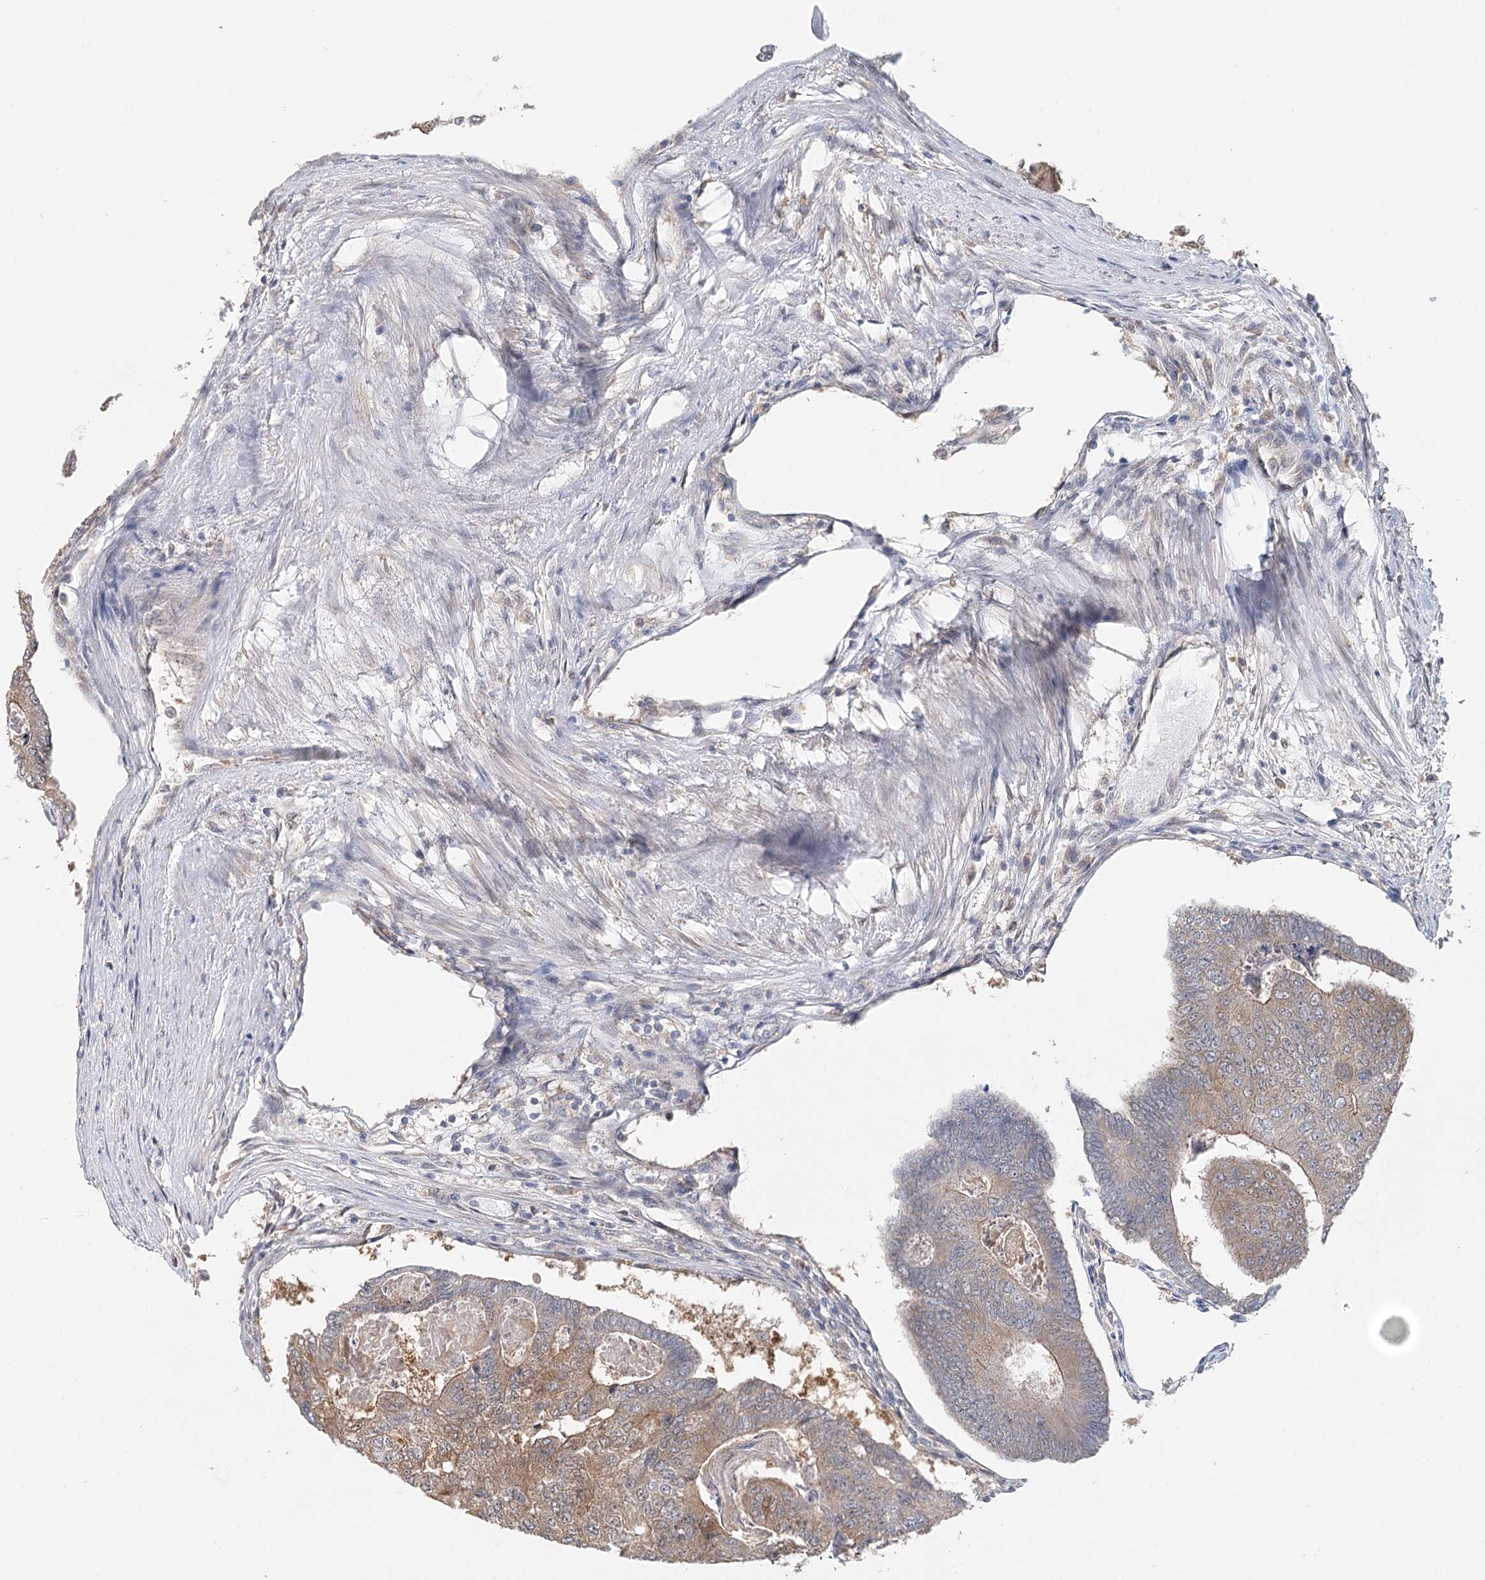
{"staining": {"intensity": "moderate", "quantity": "25%-75%", "location": "cytoplasmic/membranous"}, "tissue": "colorectal cancer", "cell_type": "Tumor cells", "image_type": "cancer", "snomed": [{"axis": "morphology", "description": "Adenocarcinoma, NOS"}, {"axis": "topography", "description": "Colon"}], "caption": "The image displays immunohistochemical staining of adenocarcinoma (colorectal). There is moderate cytoplasmic/membranous expression is seen in approximately 25%-75% of tumor cells.", "gene": "PAIP2", "patient": {"sex": "female", "age": 67}}